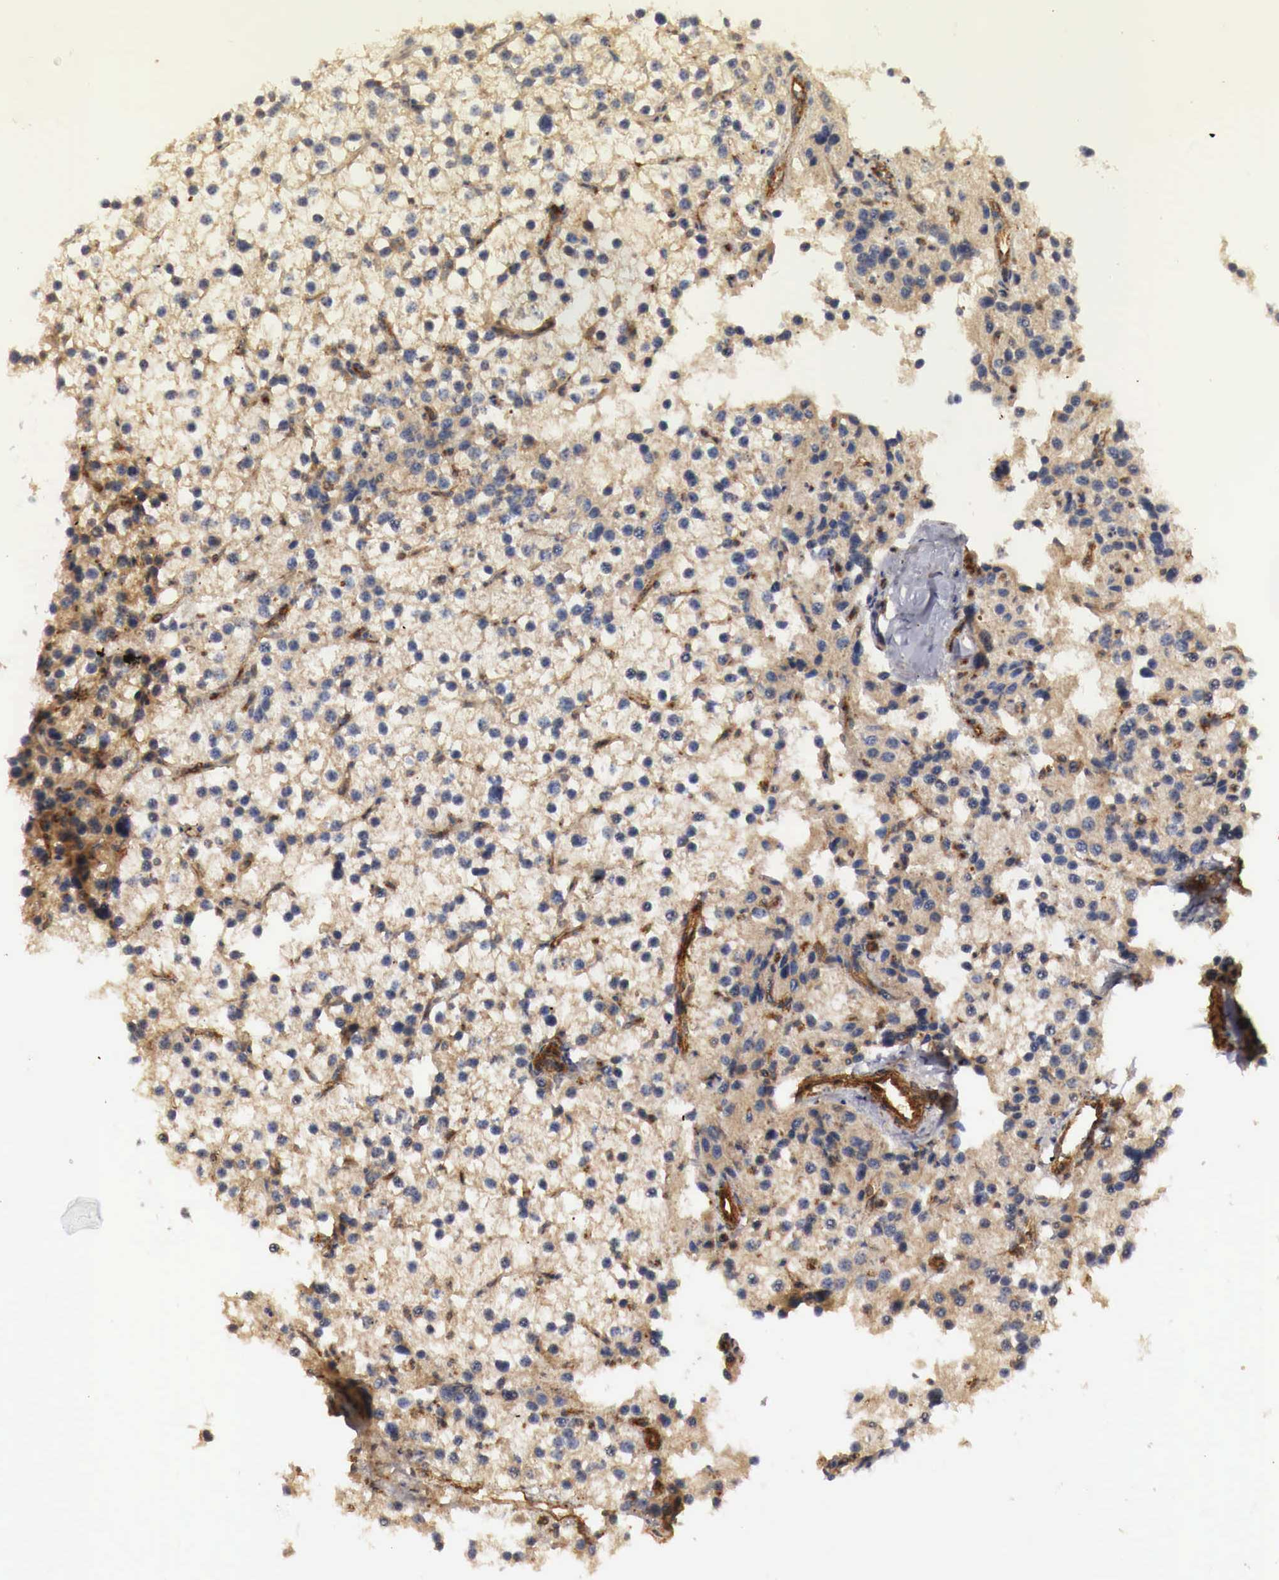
{"staining": {"intensity": "weak", "quantity": ">75%", "location": "cytoplasmic/membranous"}, "tissue": "parathyroid gland", "cell_type": "Glandular cells", "image_type": "normal", "snomed": [{"axis": "morphology", "description": "Normal tissue, NOS"}, {"axis": "topography", "description": "Parathyroid gland"}], "caption": "This image demonstrates benign parathyroid gland stained with immunohistochemistry (IHC) to label a protein in brown. The cytoplasmic/membranous of glandular cells show weak positivity for the protein. Nuclei are counter-stained blue.", "gene": "ARMCX4", "patient": {"sex": "female", "age": 54}}